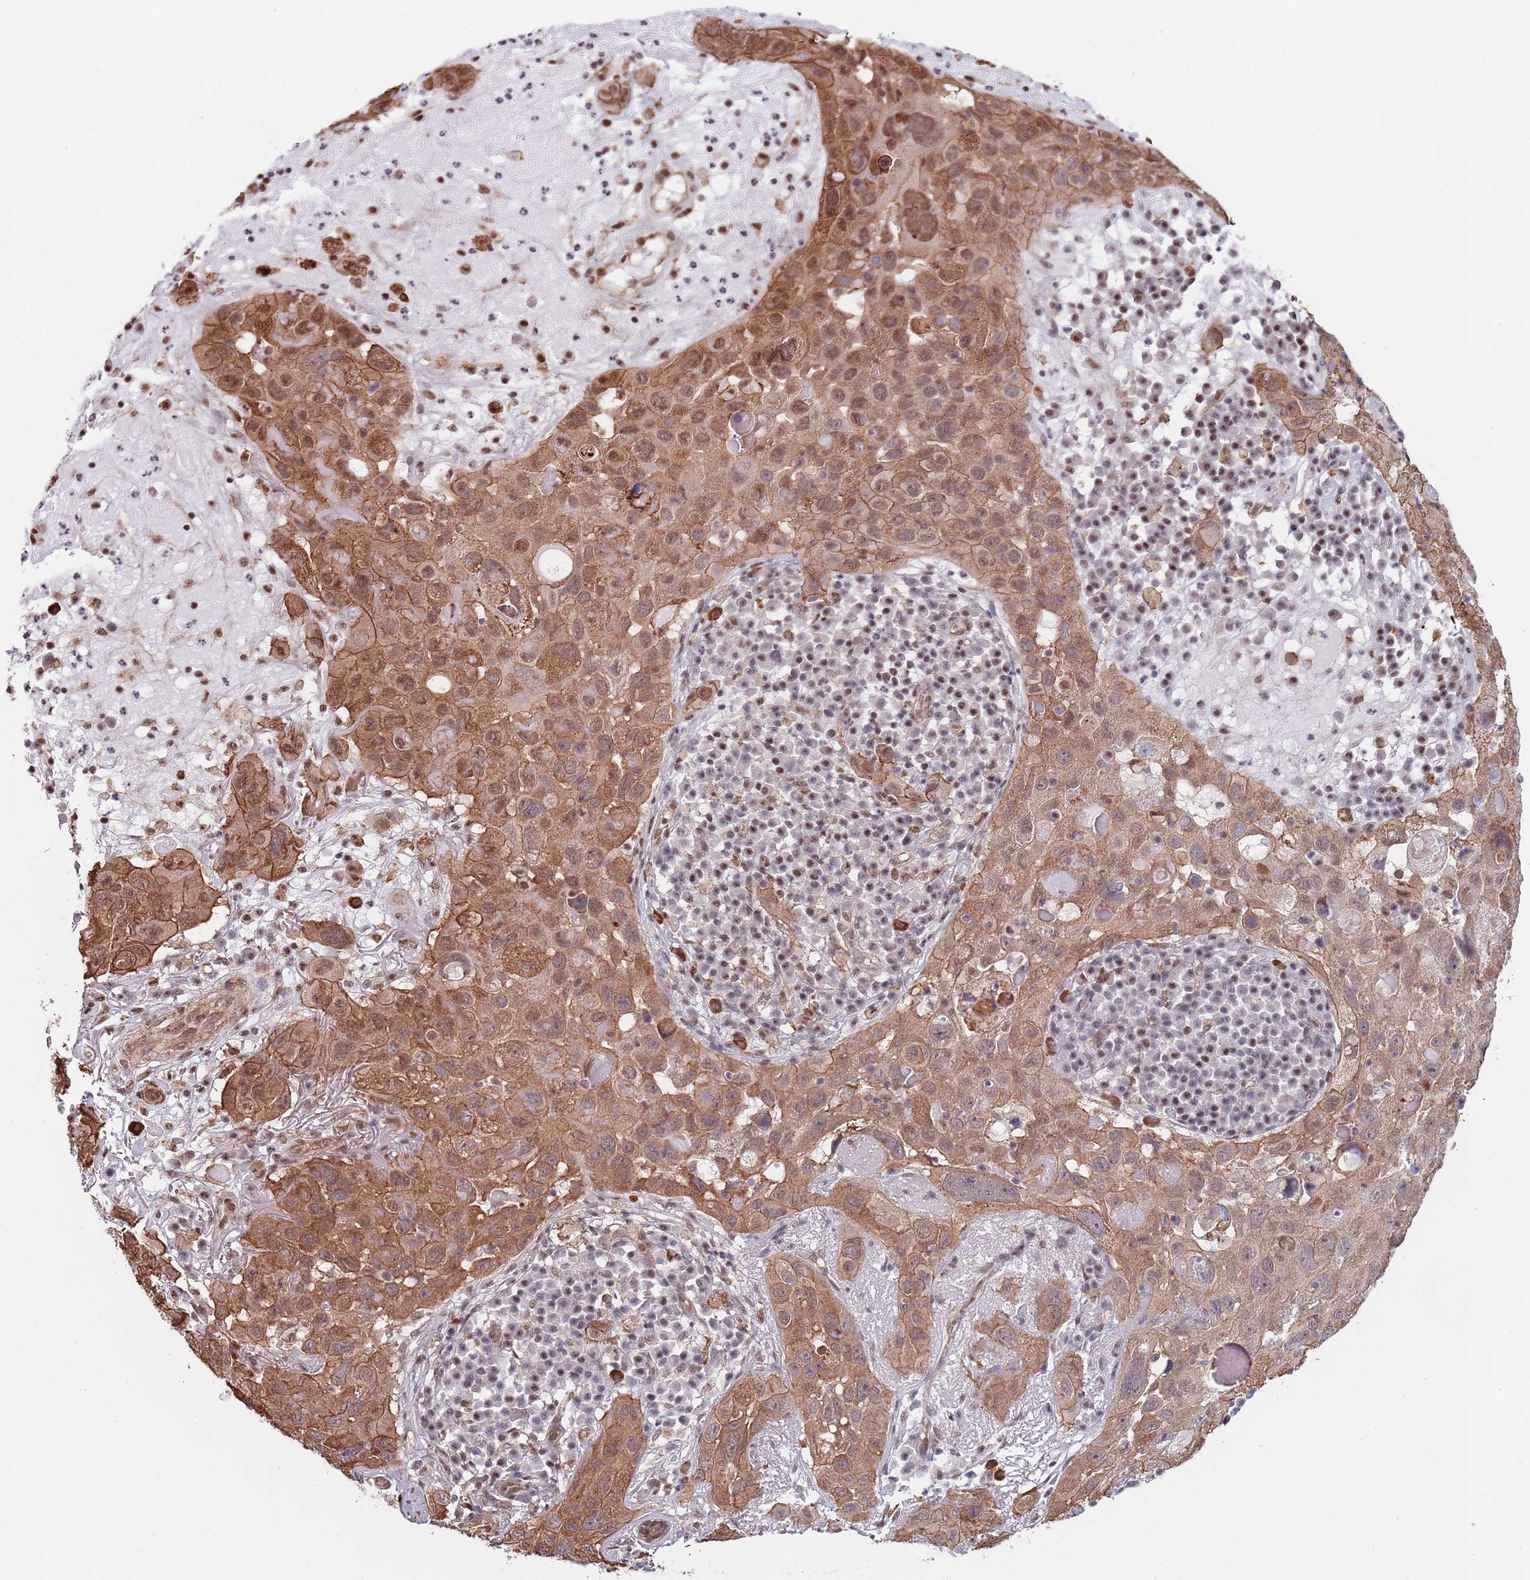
{"staining": {"intensity": "moderate", "quantity": ">75%", "location": "cytoplasmic/membranous,nuclear"}, "tissue": "skin cancer", "cell_type": "Tumor cells", "image_type": "cancer", "snomed": [{"axis": "morphology", "description": "Squamous cell carcinoma in situ, NOS"}, {"axis": "morphology", "description": "Squamous cell carcinoma, NOS"}, {"axis": "topography", "description": "Skin"}], "caption": "Moderate cytoplasmic/membranous and nuclear protein positivity is seen in approximately >75% of tumor cells in skin cancer. The protein is shown in brown color, while the nuclei are stained blue.", "gene": "BPNT1", "patient": {"sex": "male", "age": 93}}